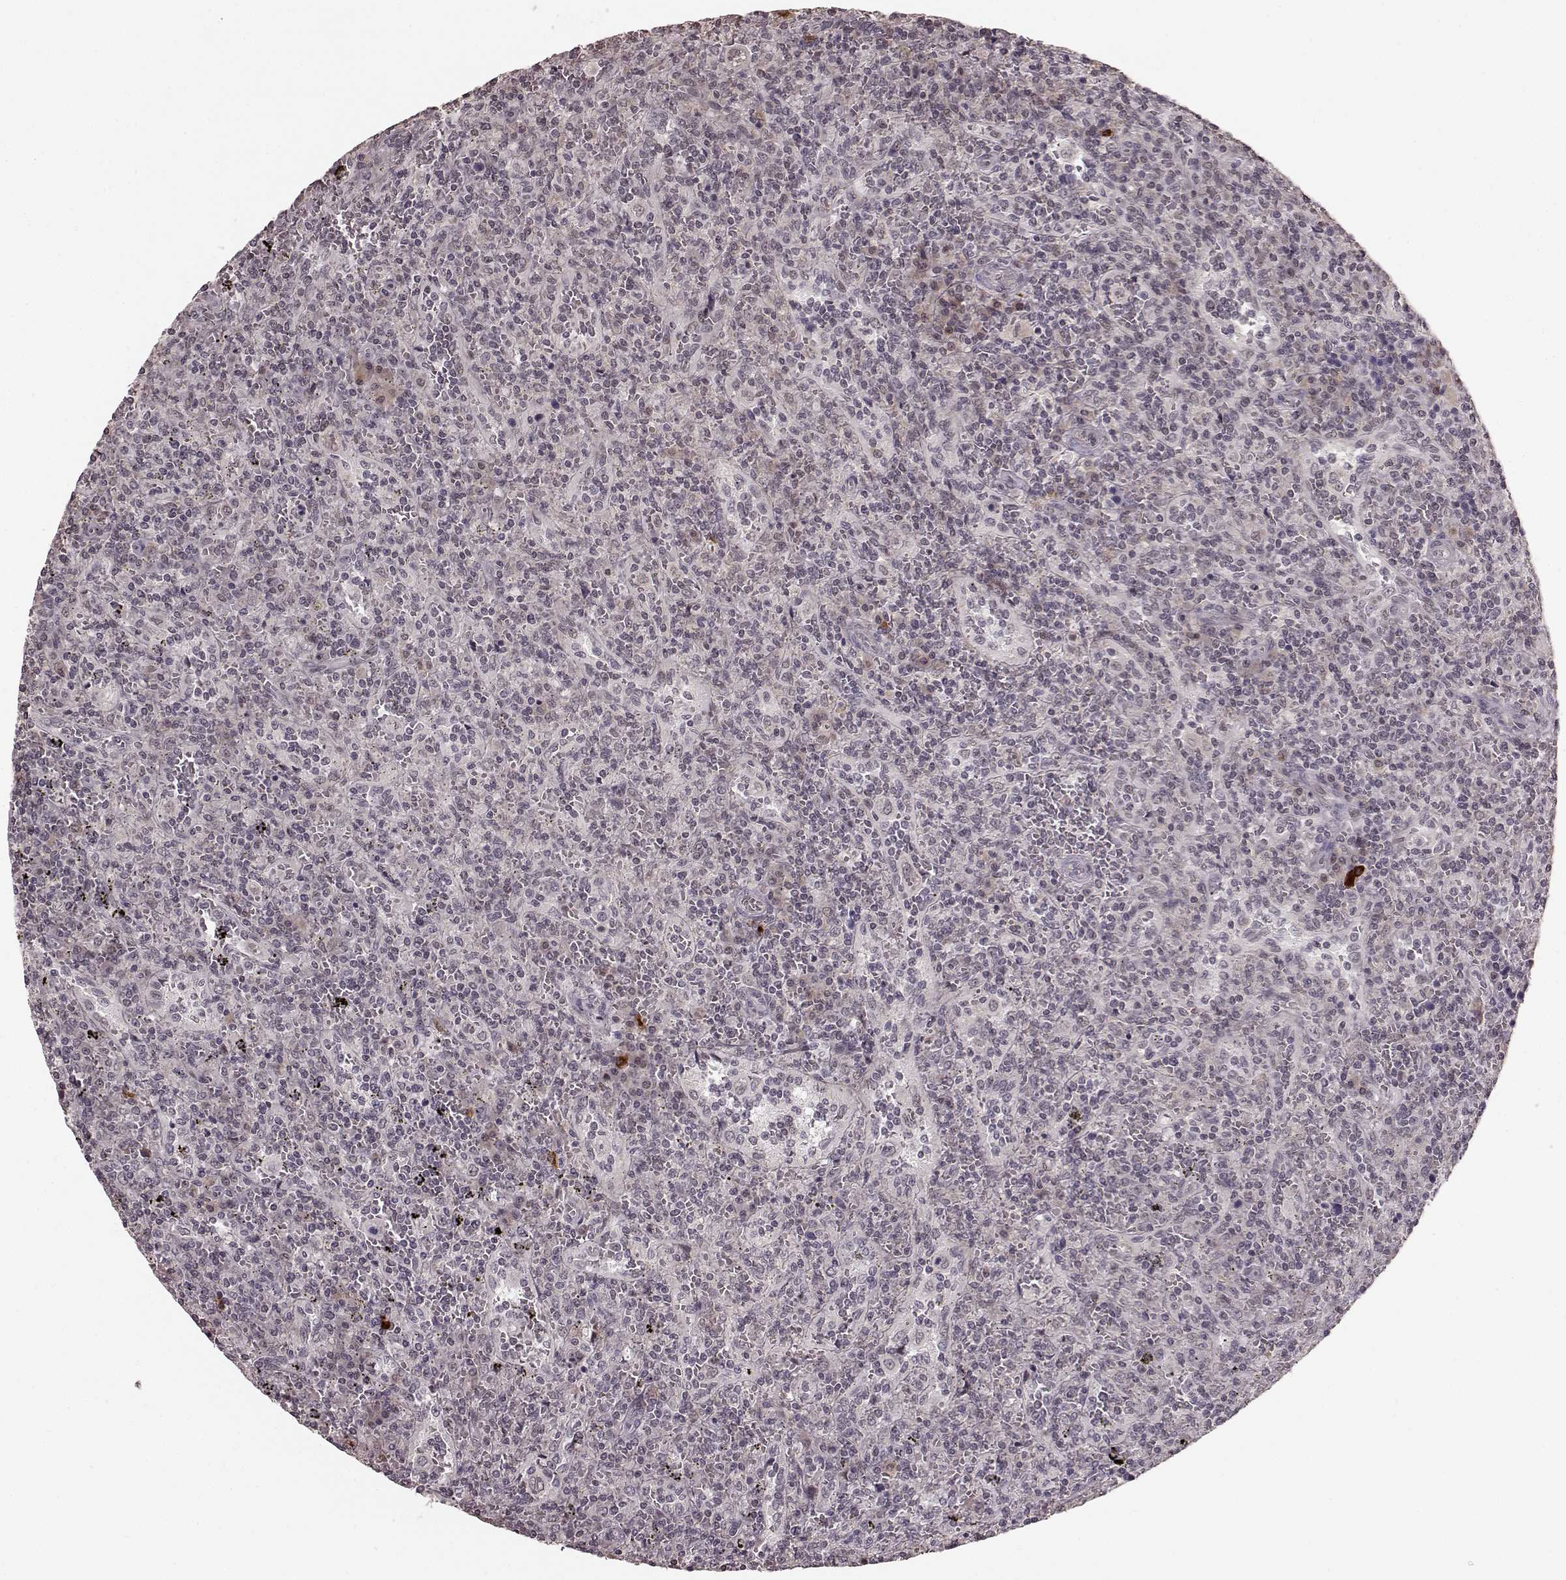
{"staining": {"intensity": "negative", "quantity": "none", "location": "none"}, "tissue": "lymphoma", "cell_type": "Tumor cells", "image_type": "cancer", "snomed": [{"axis": "morphology", "description": "Malignant lymphoma, non-Hodgkin's type, Low grade"}, {"axis": "topography", "description": "Spleen"}], "caption": "High magnification brightfield microscopy of lymphoma stained with DAB (3,3'-diaminobenzidine) (brown) and counterstained with hematoxylin (blue): tumor cells show no significant staining.", "gene": "PLCB4", "patient": {"sex": "male", "age": 62}}